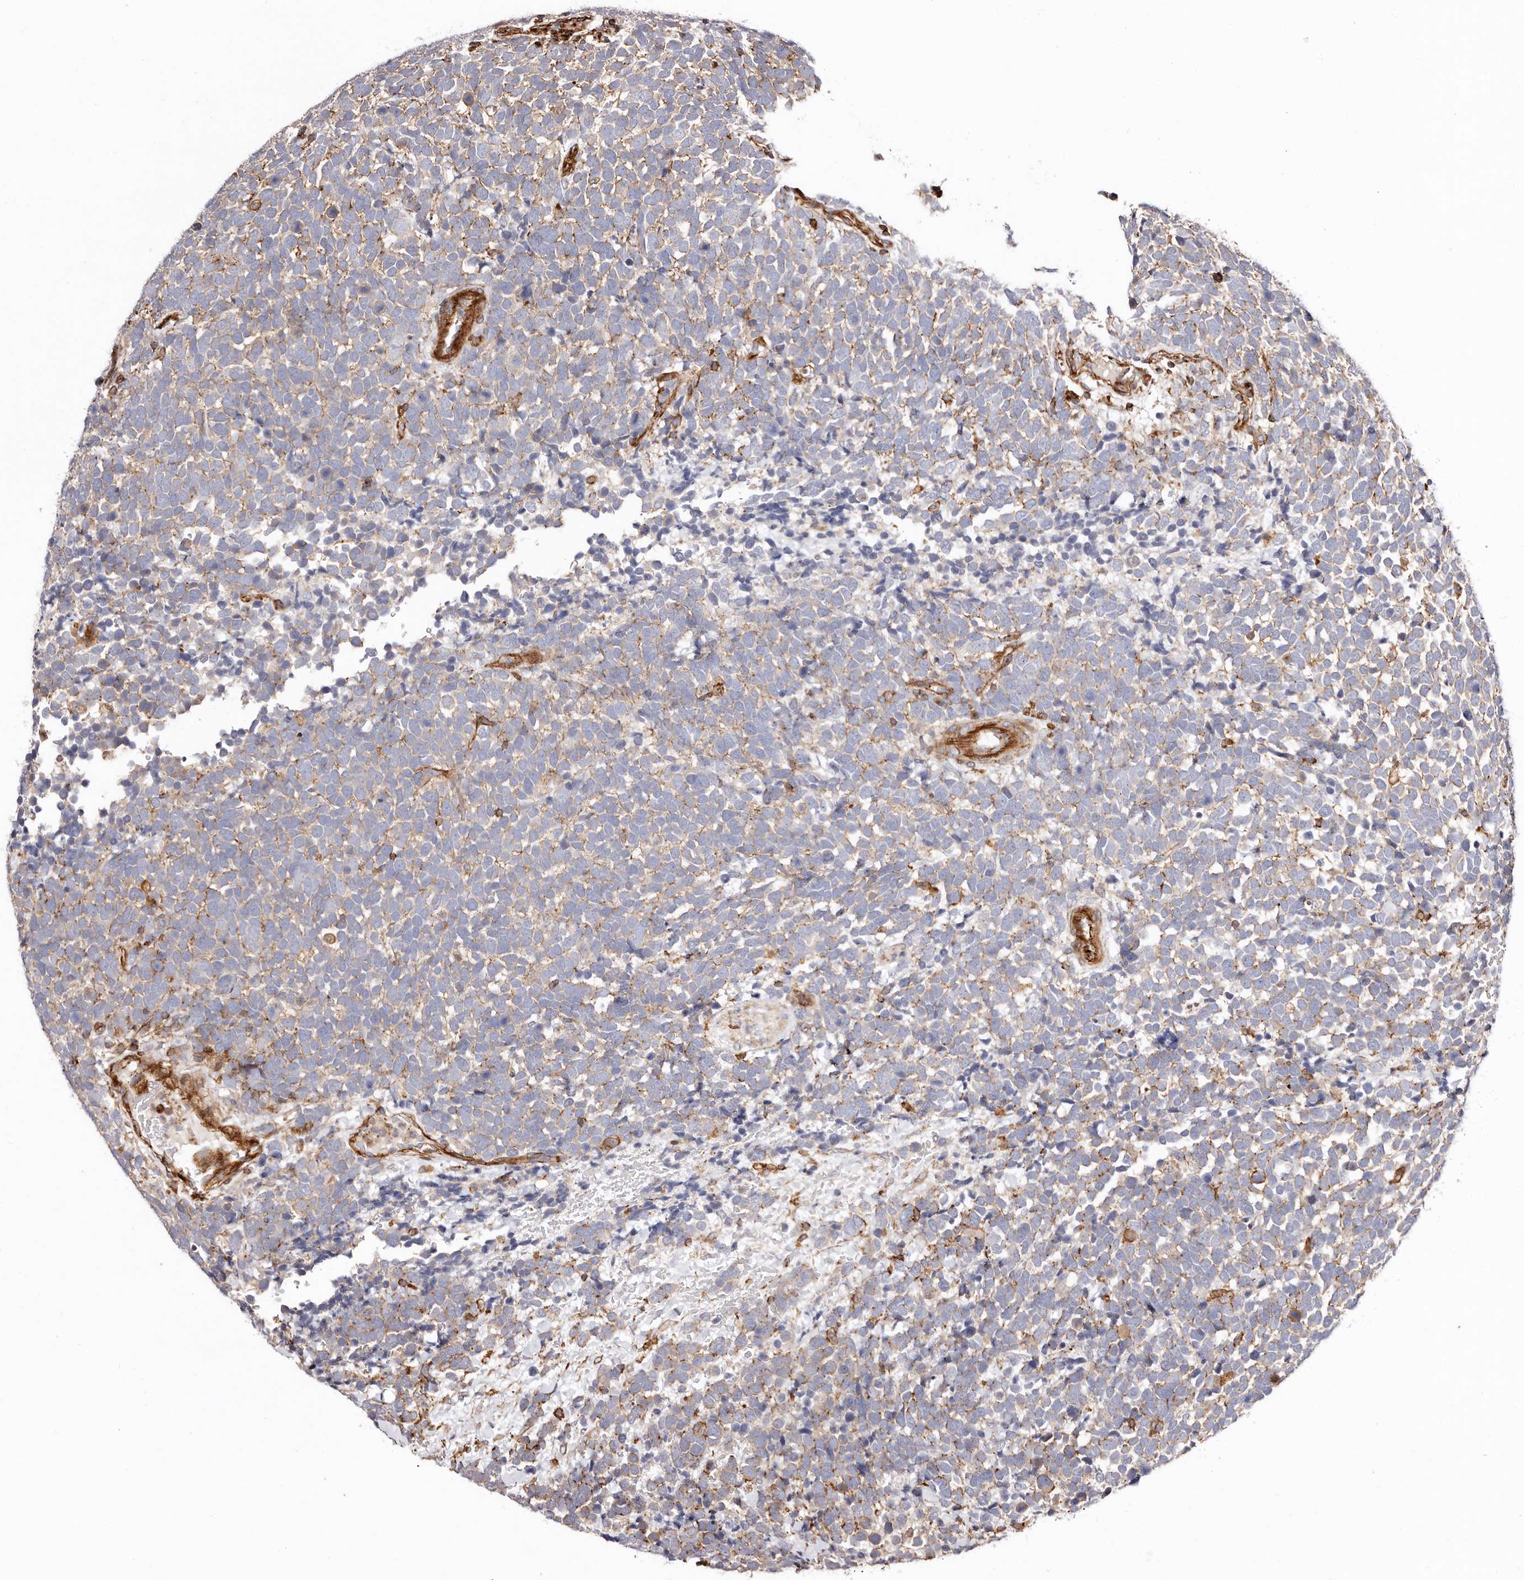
{"staining": {"intensity": "weak", "quantity": ">75%", "location": "cytoplasmic/membranous"}, "tissue": "urothelial cancer", "cell_type": "Tumor cells", "image_type": "cancer", "snomed": [{"axis": "morphology", "description": "Urothelial carcinoma, High grade"}, {"axis": "topography", "description": "Urinary bladder"}], "caption": "A micrograph of urothelial carcinoma (high-grade) stained for a protein demonstrates weak cytoplasmic/membranous brown staining in tumor cells.", "gene": "PTPN22", "patient": {"sex": "female", "age": 82}}